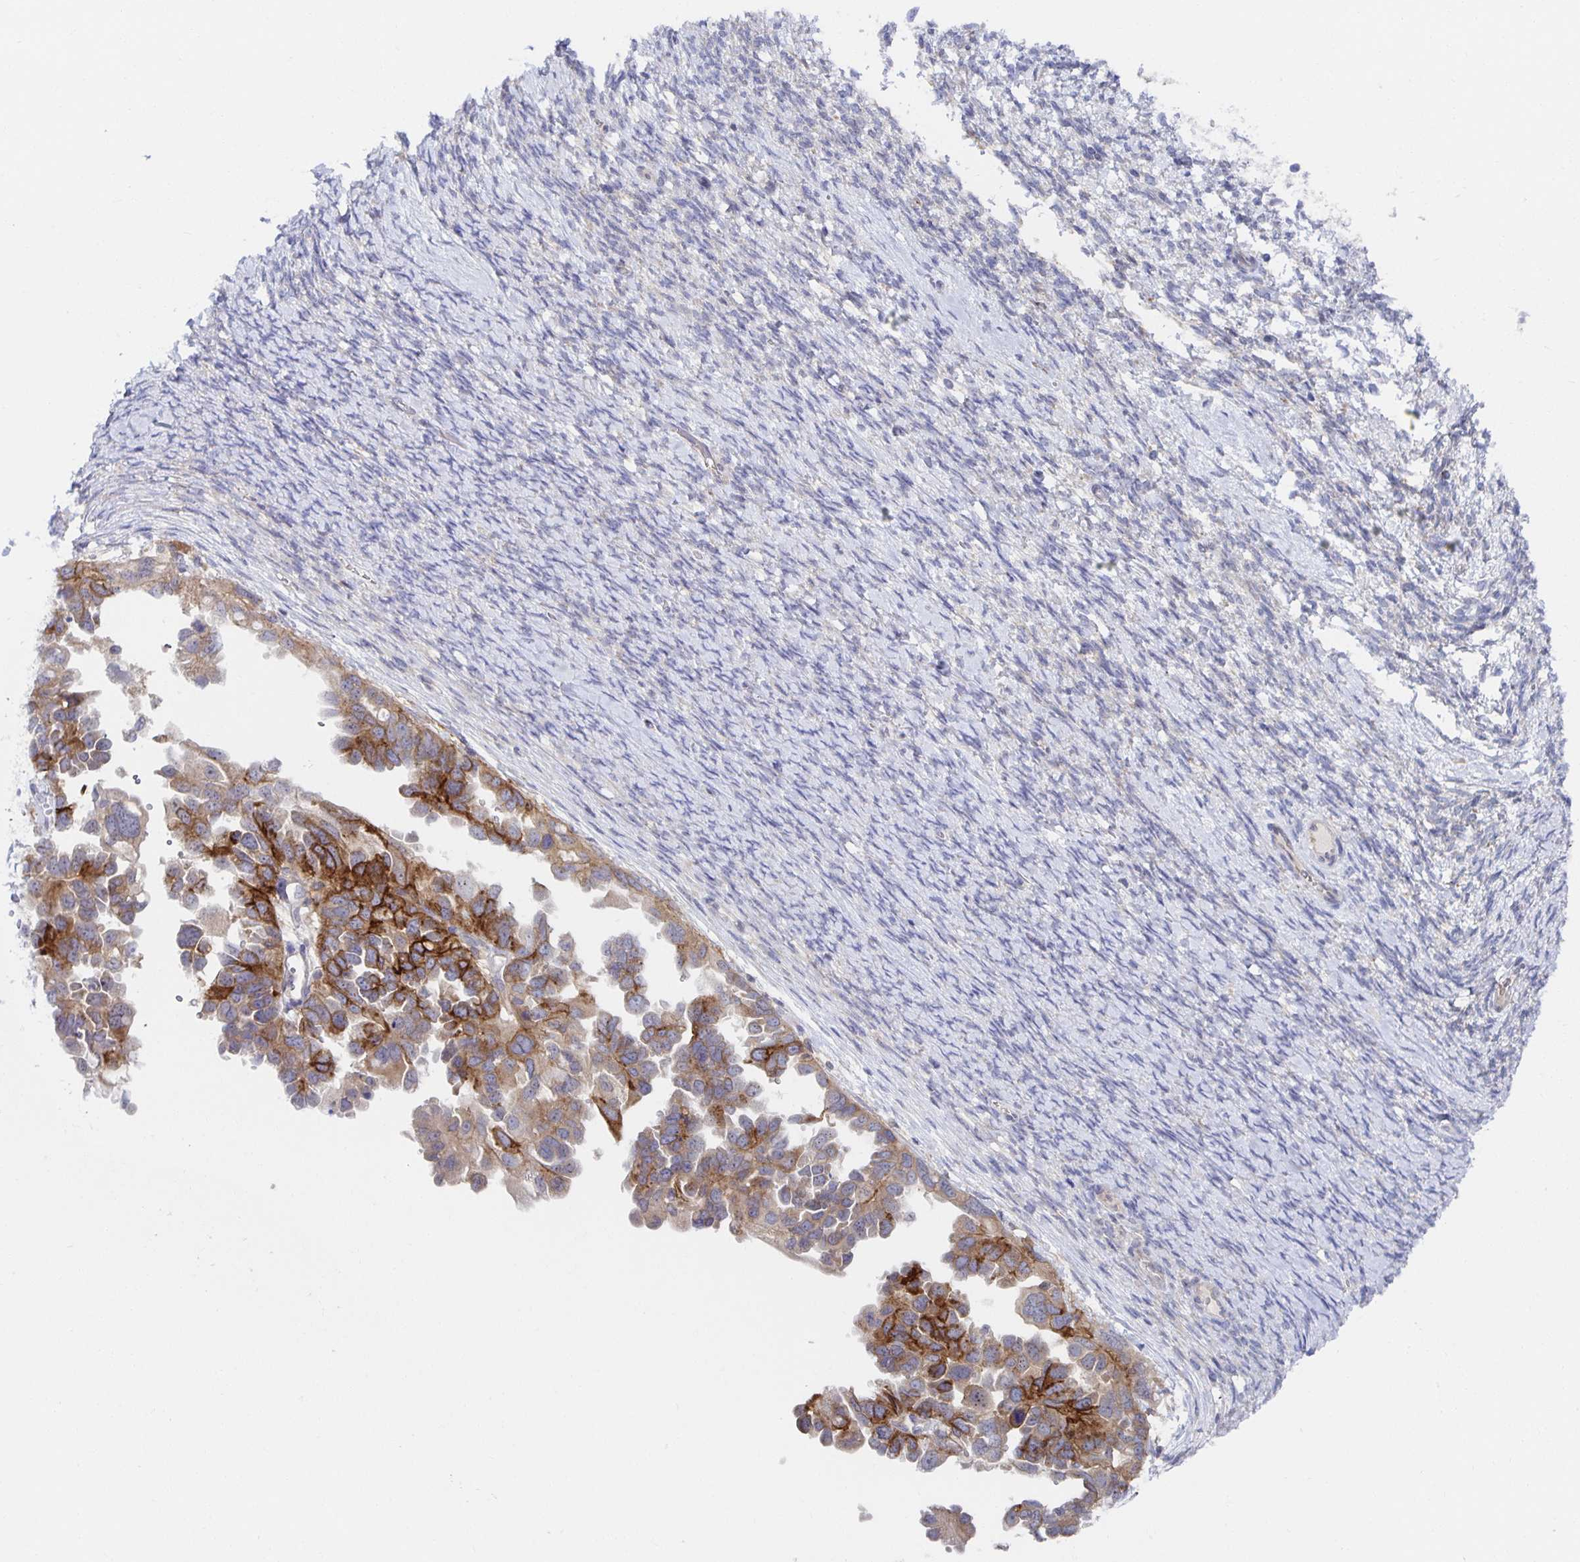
{"staining": {"intensity": "moderate", "quantity": ">75%", "location": "cytoplasmic/membranous"}, "tissue": "ovarian cancer", "cell_type": "Tumor cells", "image_type": "cancer", "snomed": [{"axis": "morphology", "description": "Cystadenocarcinoma, serous, NOS"}, {"axis": "topography", "description": "Ovary"}], "caption": "Ovarian cancer (serous cystadenocarcinoma) stained with a protein marker displays moderate staining in tumor cells.", "gene": "BAD", "patient": {"sex": "female", "age": 53}}